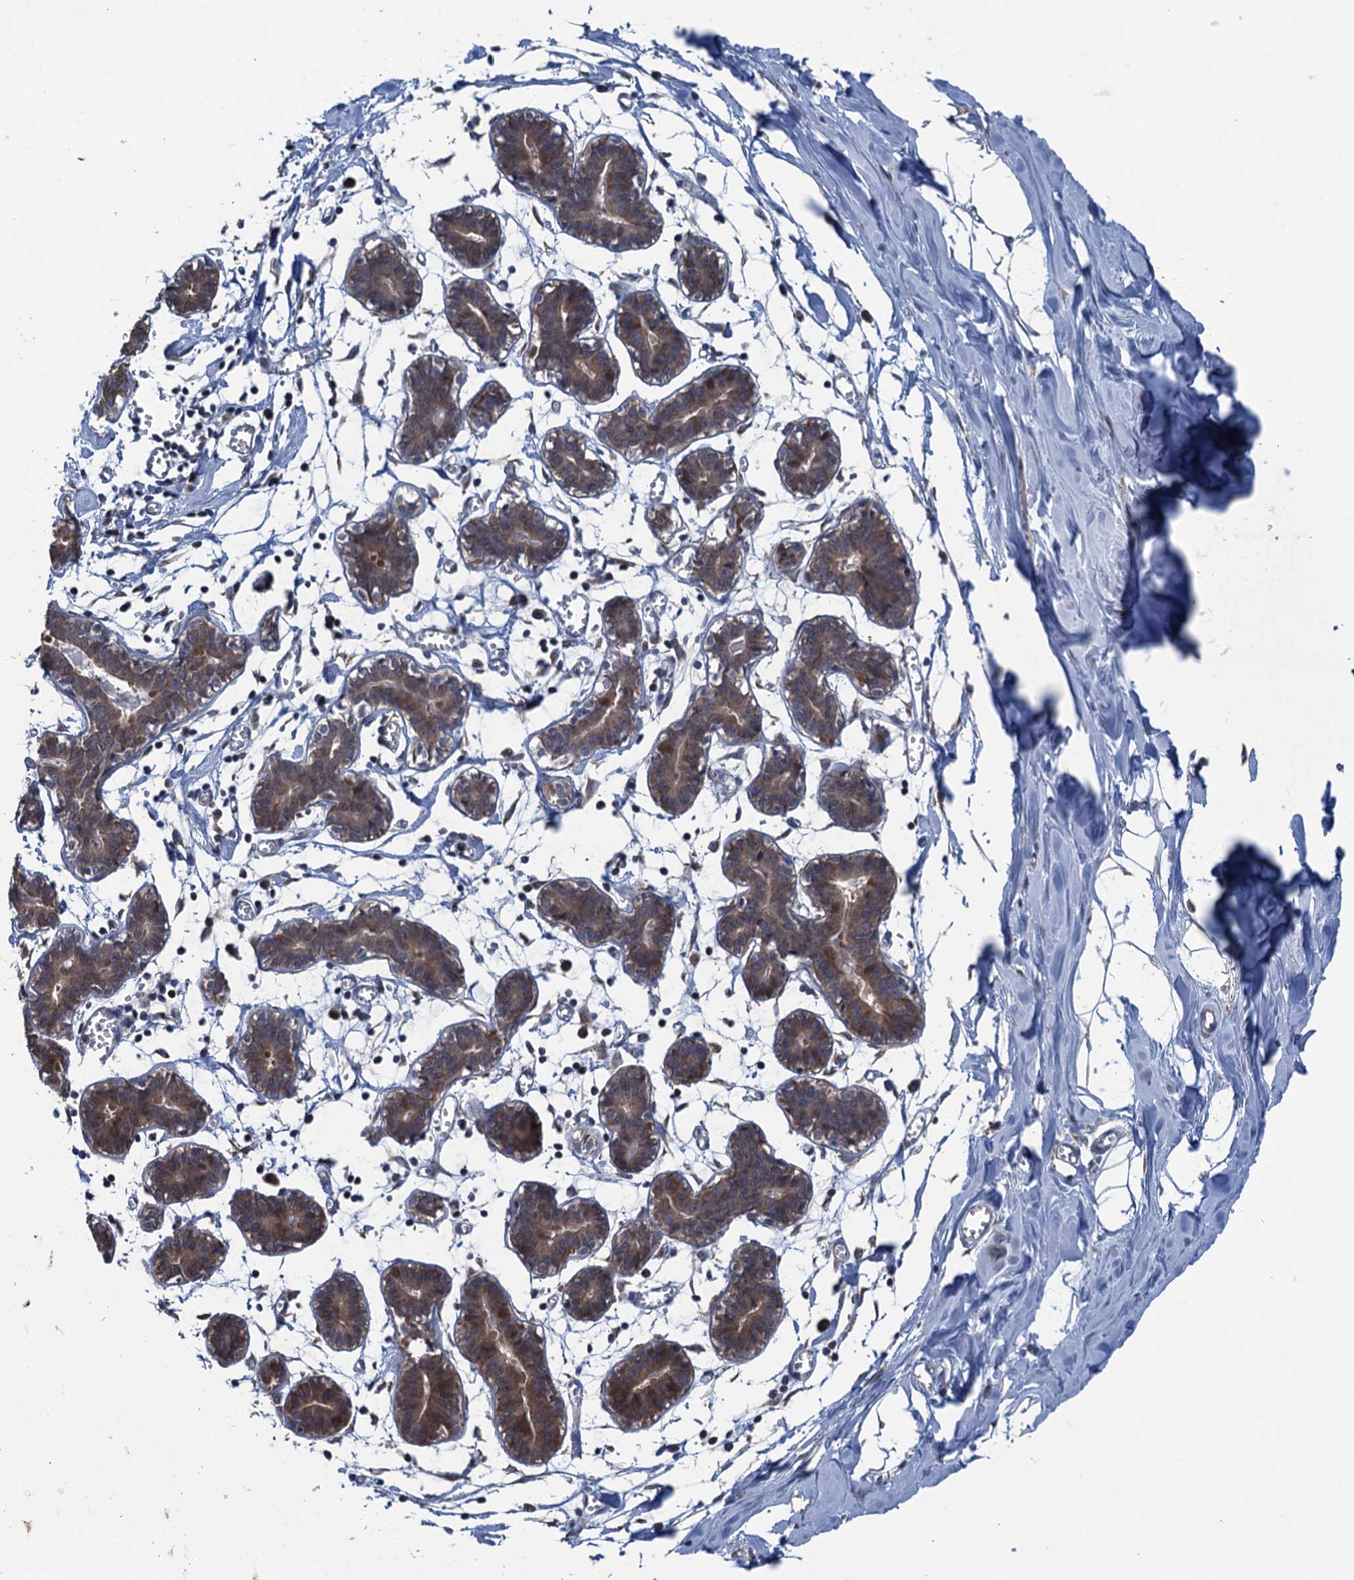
{"staining": {"intensity": "negative", "quantity": "none", "location": "none"}, "tissue": "breast", "cell_type": "Adipocytes", "image_type": "normal", "snomed": [{"axis": "morphology", "description": "Normal tissue, NOS"}, {"axis": "topography", "description": "Breast"}], "caption": "Photomicrograph shows no significant protein staining in adipocytes of normal breast.", "gene": "CNTN5", "patient": {"sex": "female", "age": 27}}